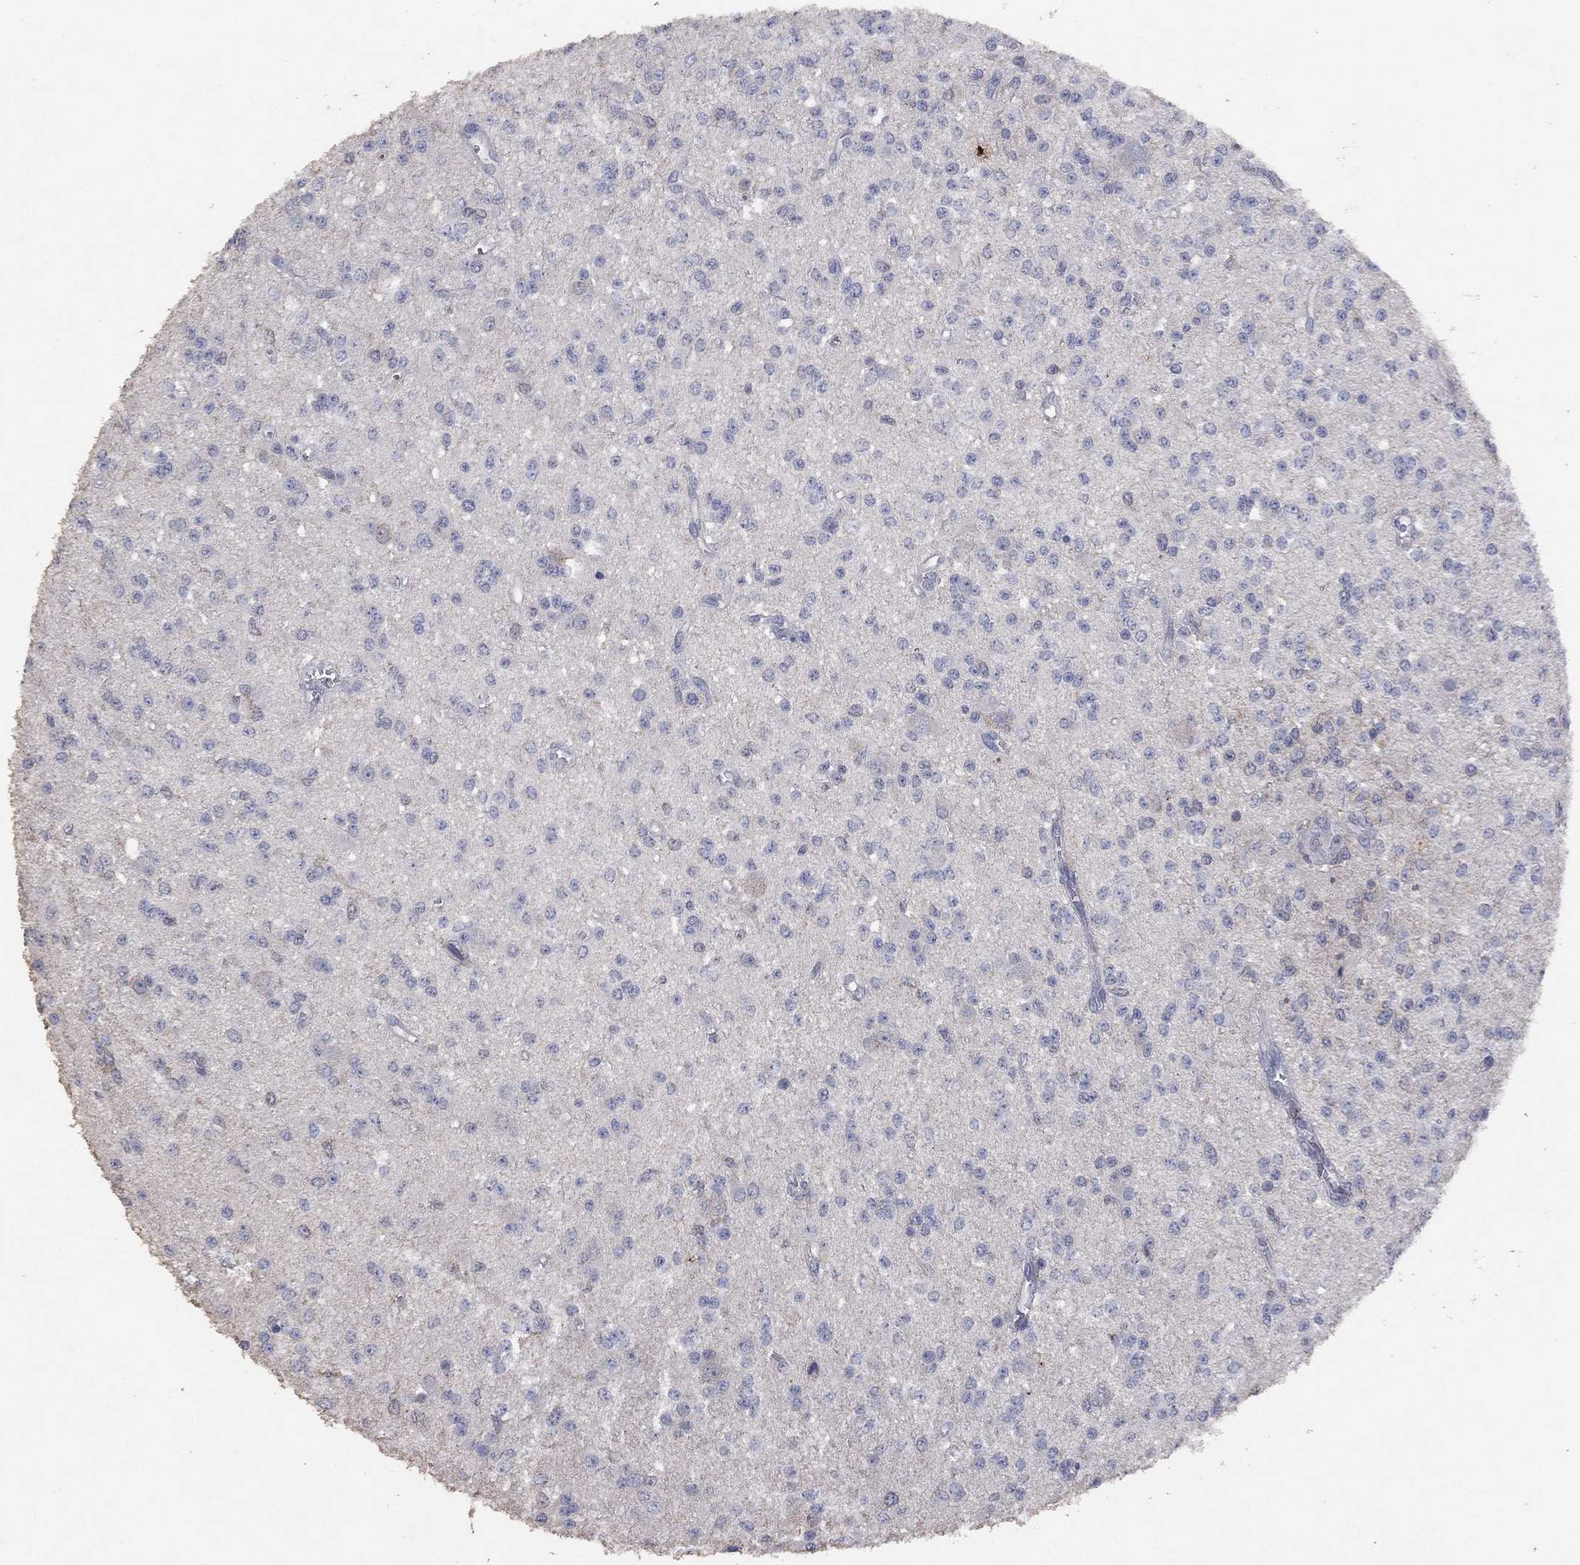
{"staining": {"intensity": "negative", "quantity": "none", "location": "none"}, "tissue": "glioma", "cell_type": "Tumor cells", "image_type": "cancer", "snomed": [{"axis": "morphology", "description": "Glioma, malignant, Low grade"}, {"axis": "topography", "description": "Brain"}], "caption": "Protein analysis of low-grade glioma (malignant) reveals no significant staining in tumor cells. (DAB immunohistochemistry with hematoxylin counter stain).", "gene": "ADPRHL1", "patient": {"sex": "female", "age": 45}}